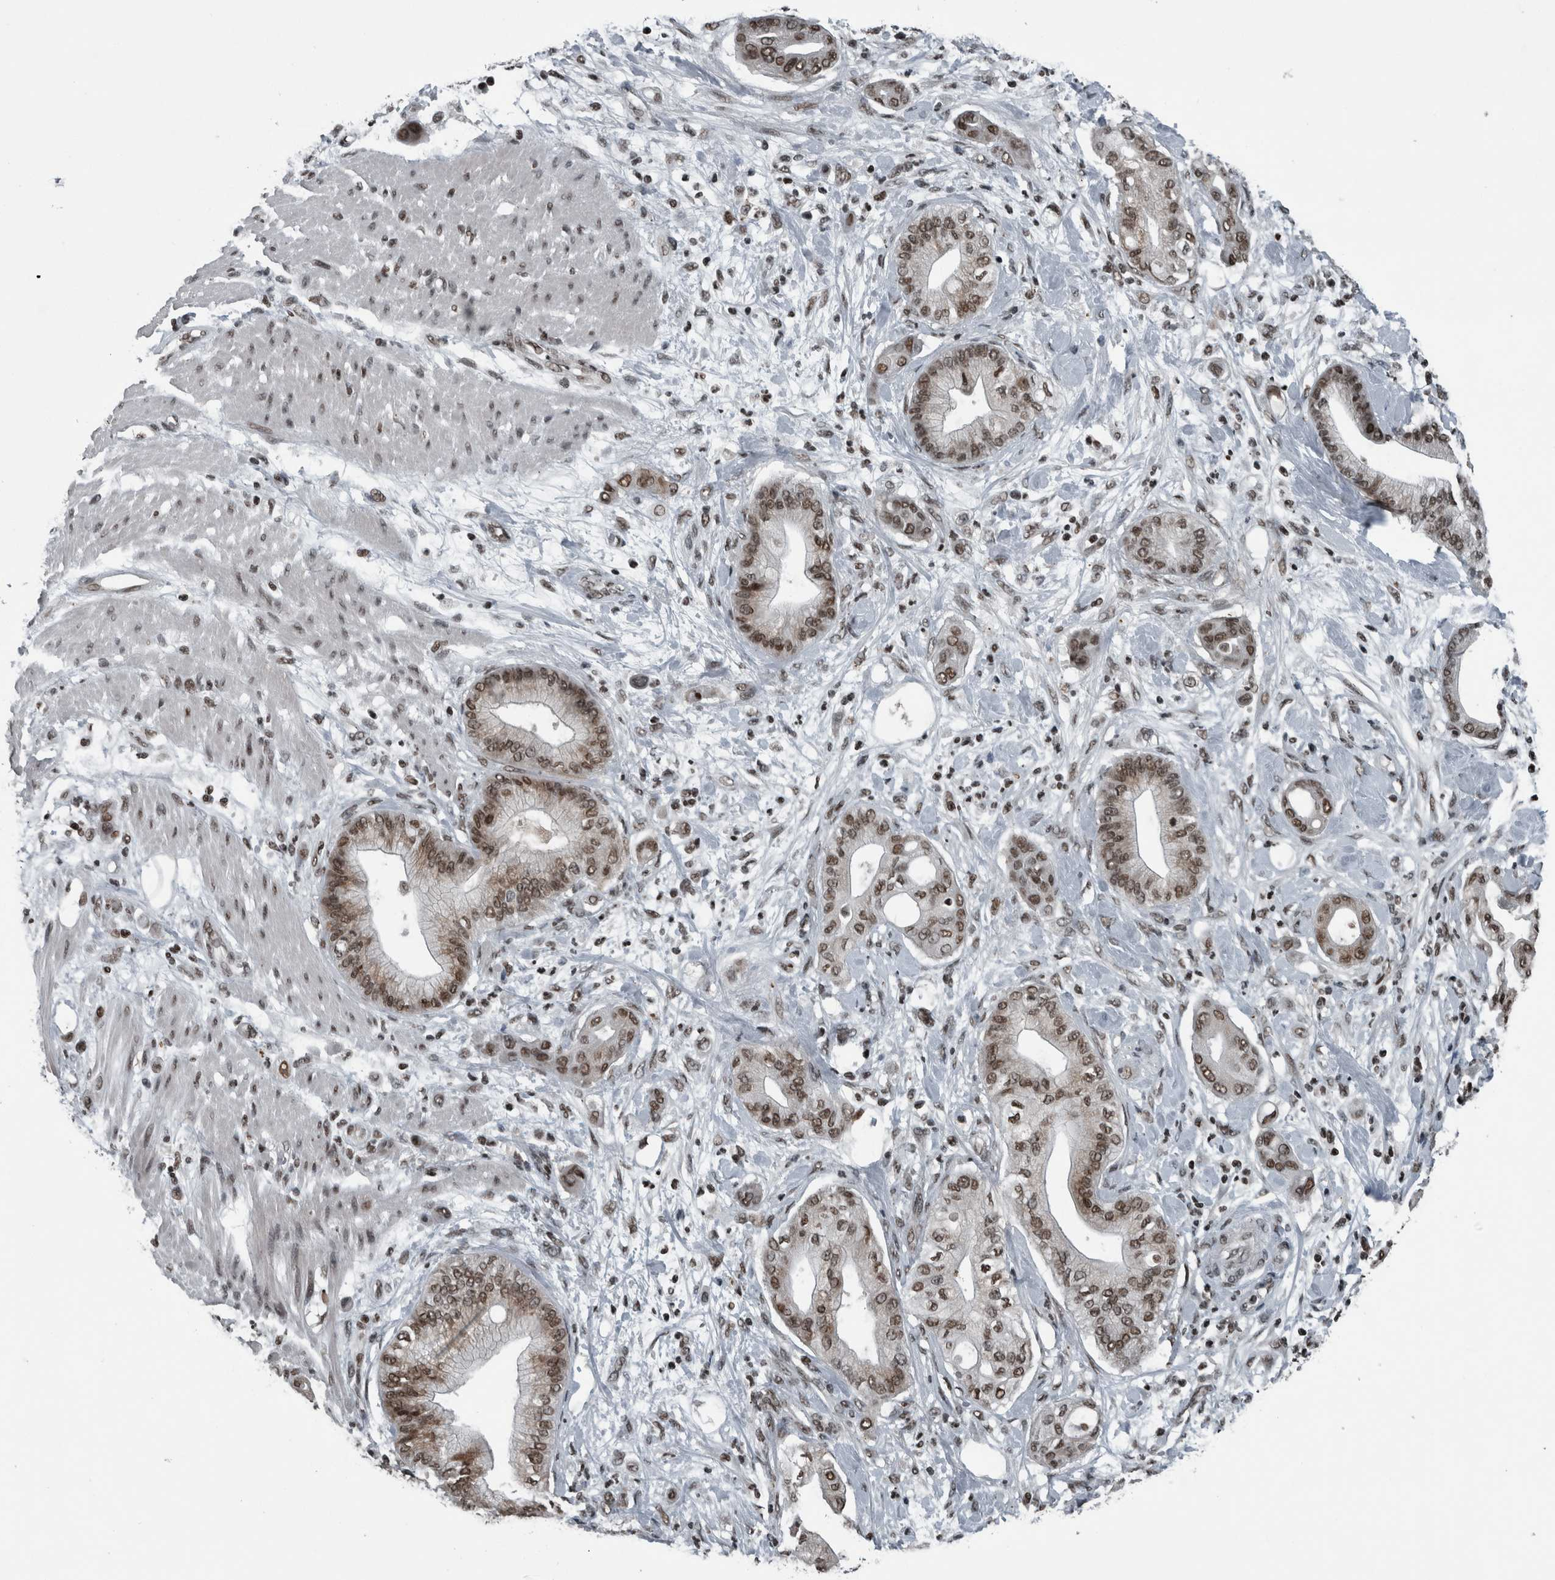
{"staining": {"intensity": "moderate", "quantity": ">75%", "location": "nuclear"}, "tissue": "pancreatic cancer", "cell_type": "Tumor cells", "image_type": "cancer", "snomed": [{"axis": "morphology", "description": "Adenocarcinoma, NOS"}, {"axis": "morphology", "description": "Adenocarcinoma, metastatic, NOS"}, {"axis": "topography", "description": "Lymph node"}, {"axis": "topography", "description": "Pancreas"}, {"axis": "topography", "description": "Duodenum"}], "caption": "IHC of pancreatic cancer exhibits medium levels of moderate nuclear expression in about >75% of tumor cells. (Brightfield microscopy of DAB IHC at high magnification).", "gene": "UNC50", "patient": {"sex": "female", "age": 64}}